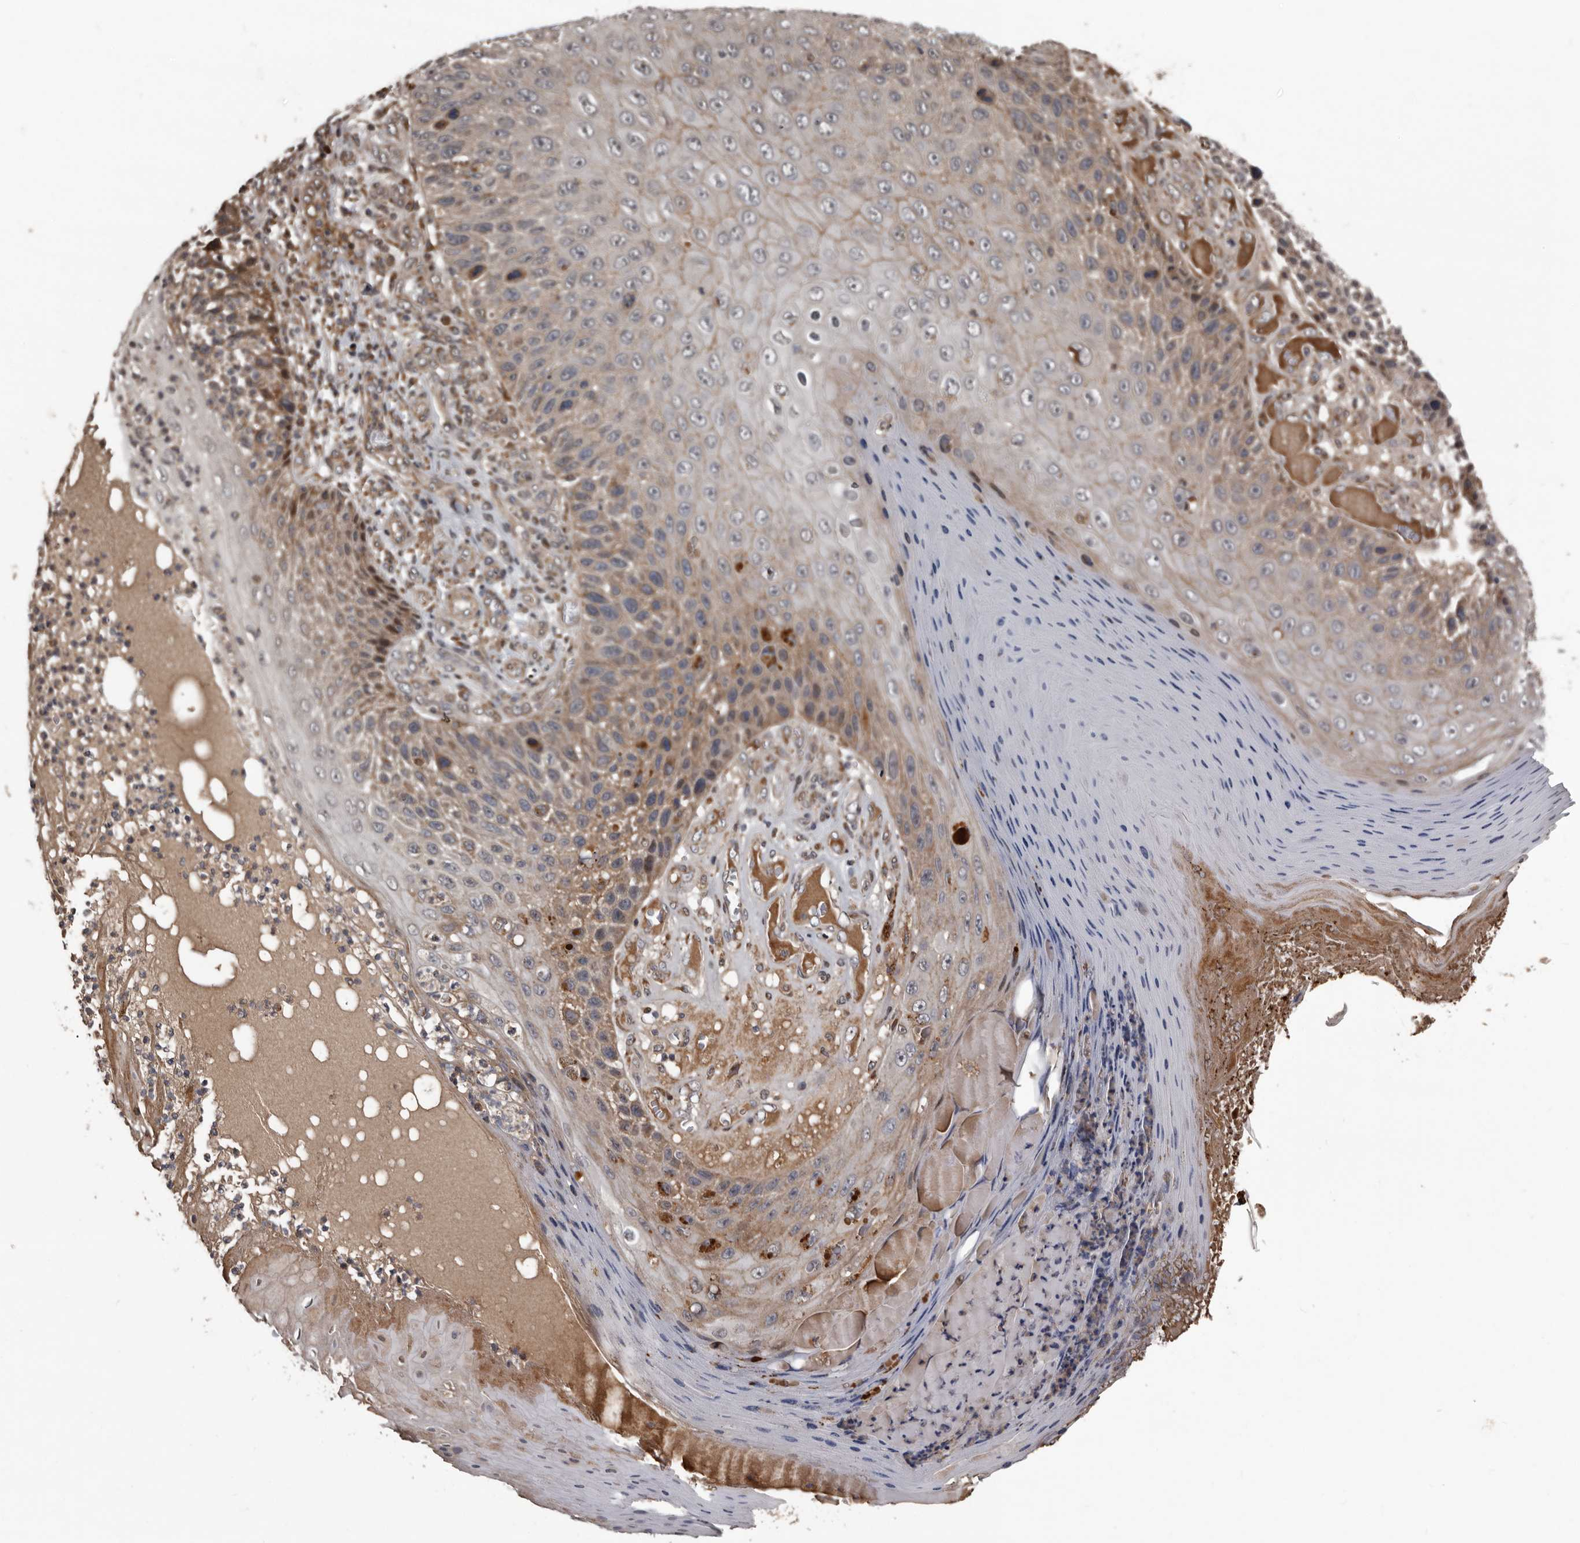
{"staining": {"intensity": "weak", "quantity": "25%-75%", "location": "cytoplasmic/membranous"}, "tissue": "skin cancer", "cell_type": "Tumor cells", "image_type": "cancer", "snomed": [{"axis": "morphology", "description": "Squamous cell carcinoma, NOS"}, {"axis": "topography", "description": "Skin"}], "caption": "Skin squamous cell carcinoma stained with a protein marker reveals weak staining in tumor cells.", "gene": "SERTAD4", "patient": {"sex": "female", "age": 88}}